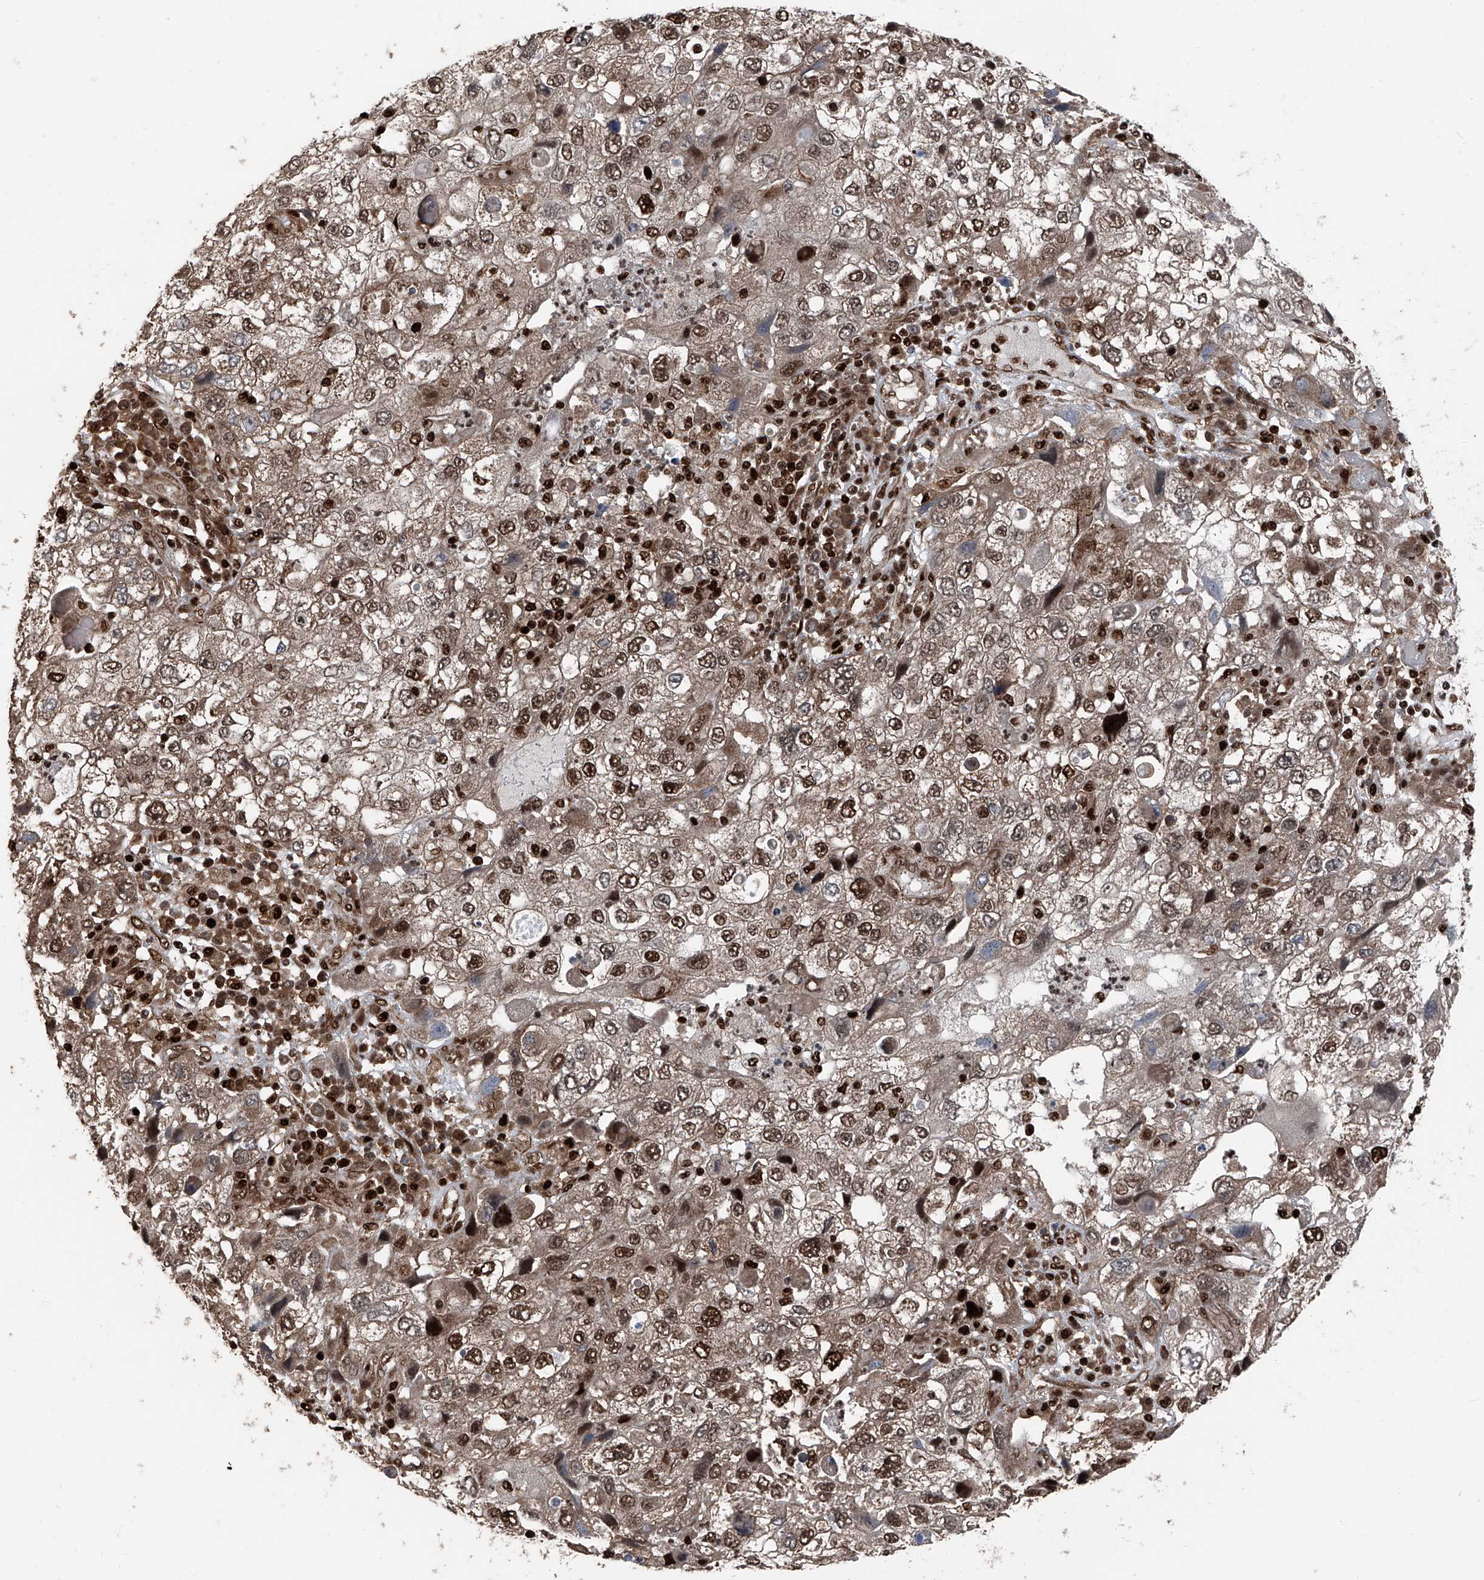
{"staining": {"intensity": "moderate", "quantity": ">75%", "location": "nuclear"}, "tissue": "endometrial cancer", "cell_type": "Tumor cells", "image_type": "cancer", "snomed": [{"axis": "morphology", "description": "Adenocarcinoma, NOS"}, {"axis": "topography", "description": "Endometrium"}], "caption": "DAB immunohistochemical staining of human endometrial cancer exhibits moderate nuclear protein expression in about >75% of tumor cells.", "gene": "FKBP5", "patient": {"sex": "female", "age": 49}}